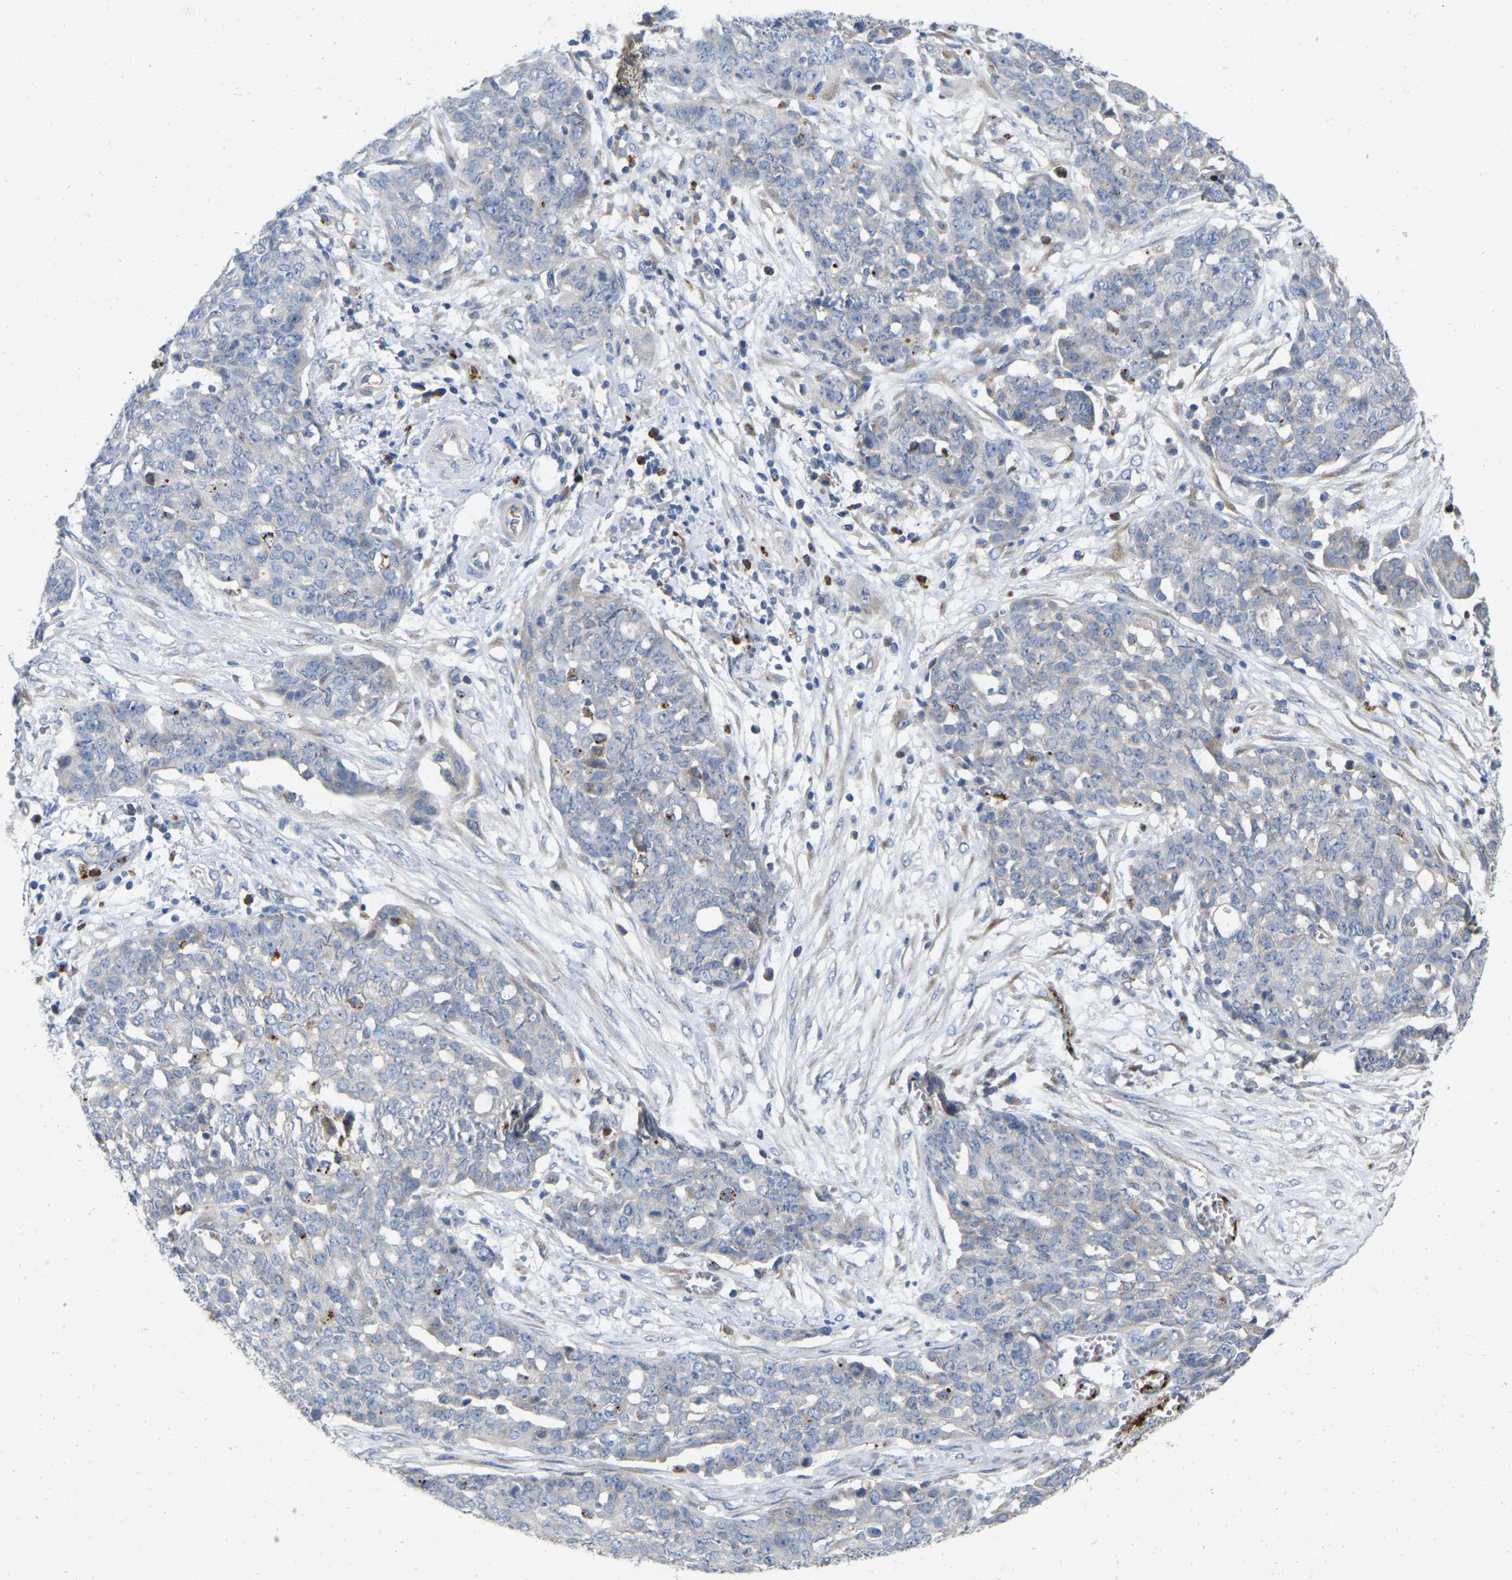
{"staining": {"intensity": "negative", "quantity": "none", "location": "none"}, "tissue": "ovarian cancer", "cell_type": "Tumor cells", "image_type": "cancer", "snomed": [{"axis": "morphology", "description": "Cystadenocarcinoma, serous, NOS"}, {"axis": "topography", "description": "Soft tissue"}, {"axis": "topography", "description": "Ovary"}], "caption": "Image shows no significant protein positivity in tumor cells of ovarian cancer (serous cystadenocarcinoma).", "gene": "RHEB", "patient": {"sex": "female", "age": 57}}